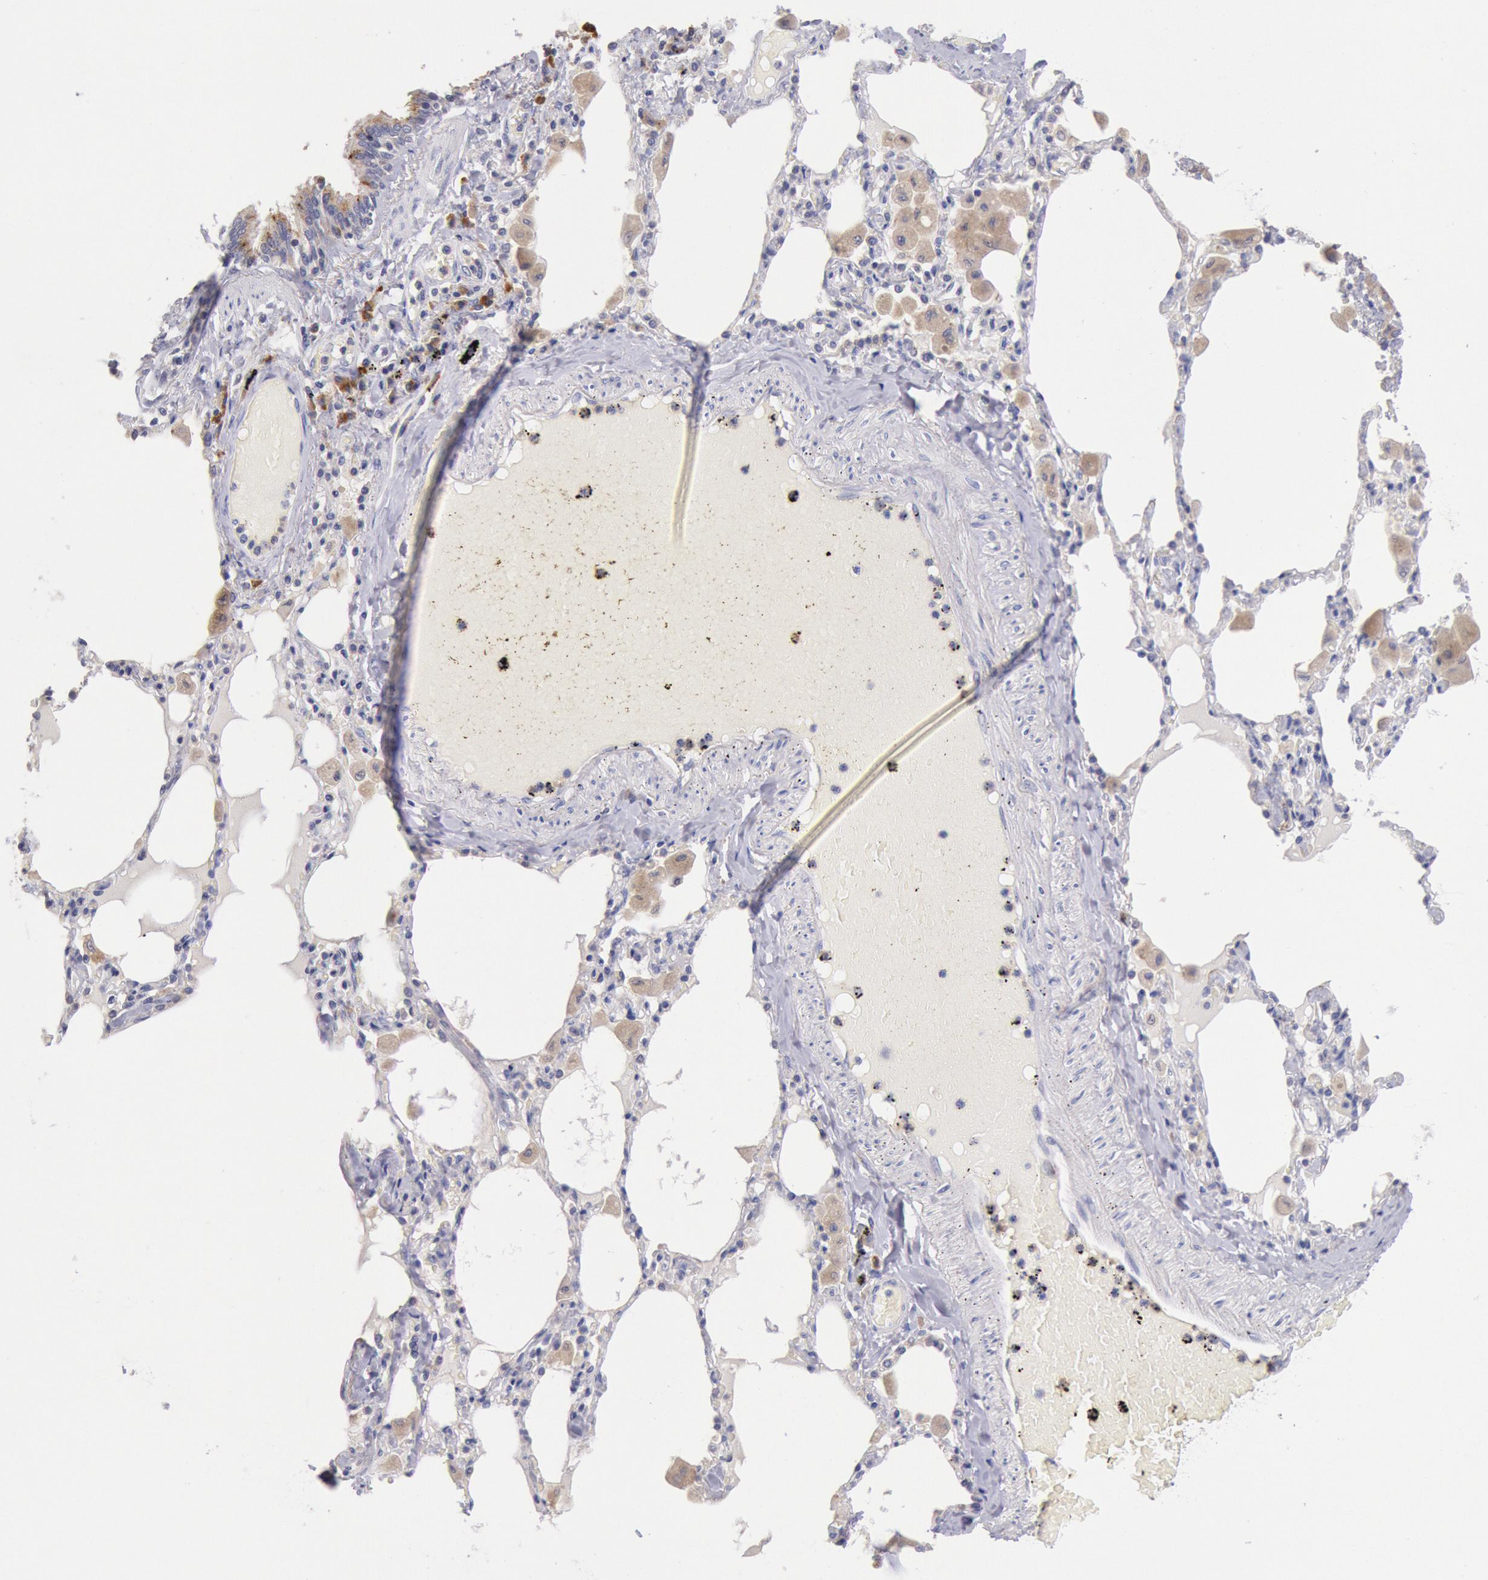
{"staining": {"intensity": "moderate", "quantity": ">75%", "location": "cytoplasmic/membranous"}, "tissue": "bronchus", "cell_type": "Respiratory epithelial cells", "image_type": "normal", "snomed": [{"axis": "morphology", "description": "Normal tissue, NOS"}, {"axis": "morphology", "description": "Squamous cell carcinoma, NOS"}, {"axis": "topography", "description": "Bronchus"}, {"axis": "topography", "description": "Lung"}], "caption": "Unremarkable bronchus exhibits moderate cytoplasmic/membranous expression in approximately >75% of respiratory epithelial cells (Stains: DAB (3,3'-diaminobenzidine) in brown, nuclei in blue, Microscopy: brightfield microscopy at high magnification)..", "gene": "GAL3ST1", "patient": {"sex": "female", "age": 47}}